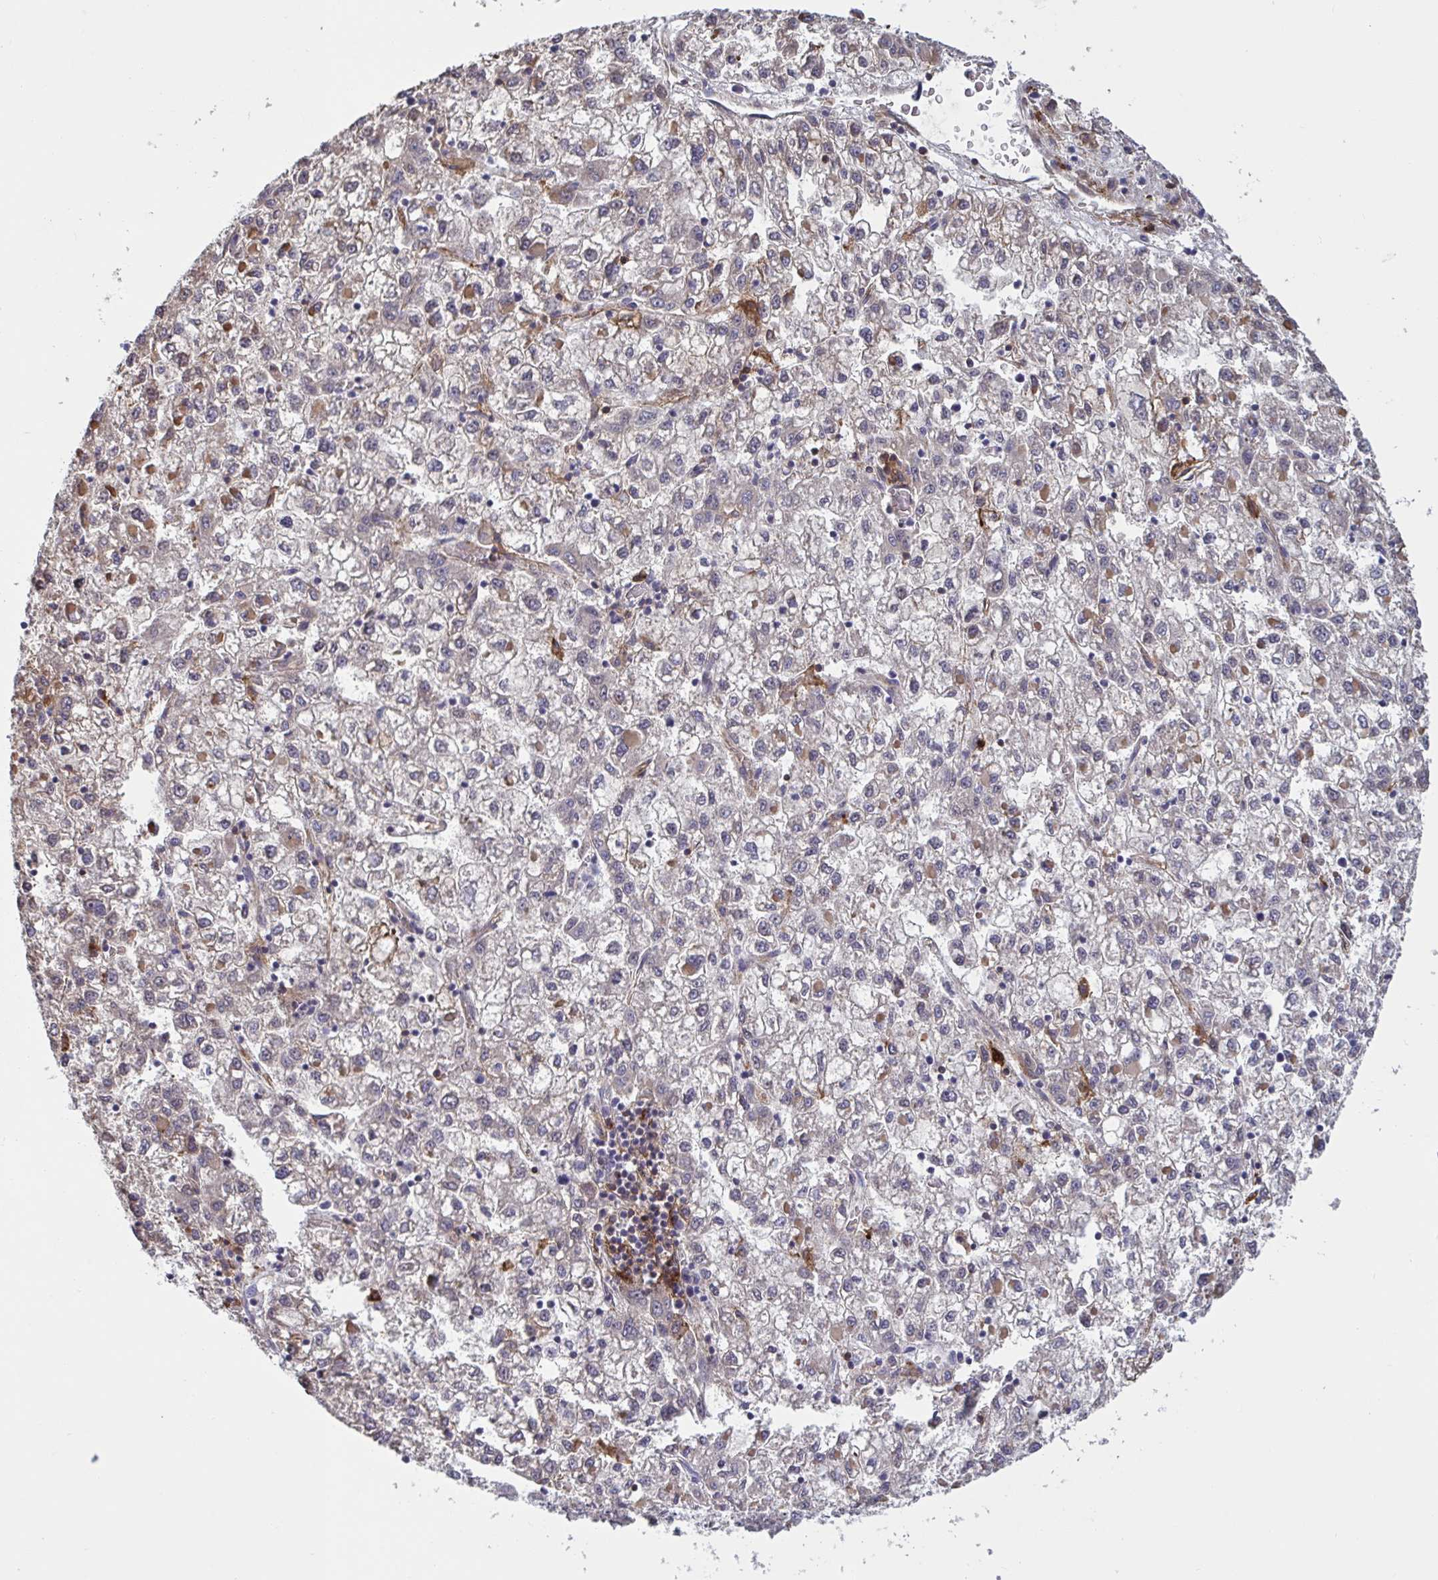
{"staining": {"intensity": "weak", "quantity": "<25%", "location": "cytoplasmic/membranous"}, "tissue": "liver cancer", "cell_type": "Tumor cells", "image_type": "cancer", "snomed": [{"axis": "morphology", "description": "Carcinoma, Hepatocellular, NOS"}, {"axis": "topography", "description": "Liver"}], "caption": "Liver cancer (hepatocellular carcinoma) stained for a protein using IHC demonstrates no staining tumor cells.", "gene": "CD1E", "patient": {"sex": "male", "age": 40}}